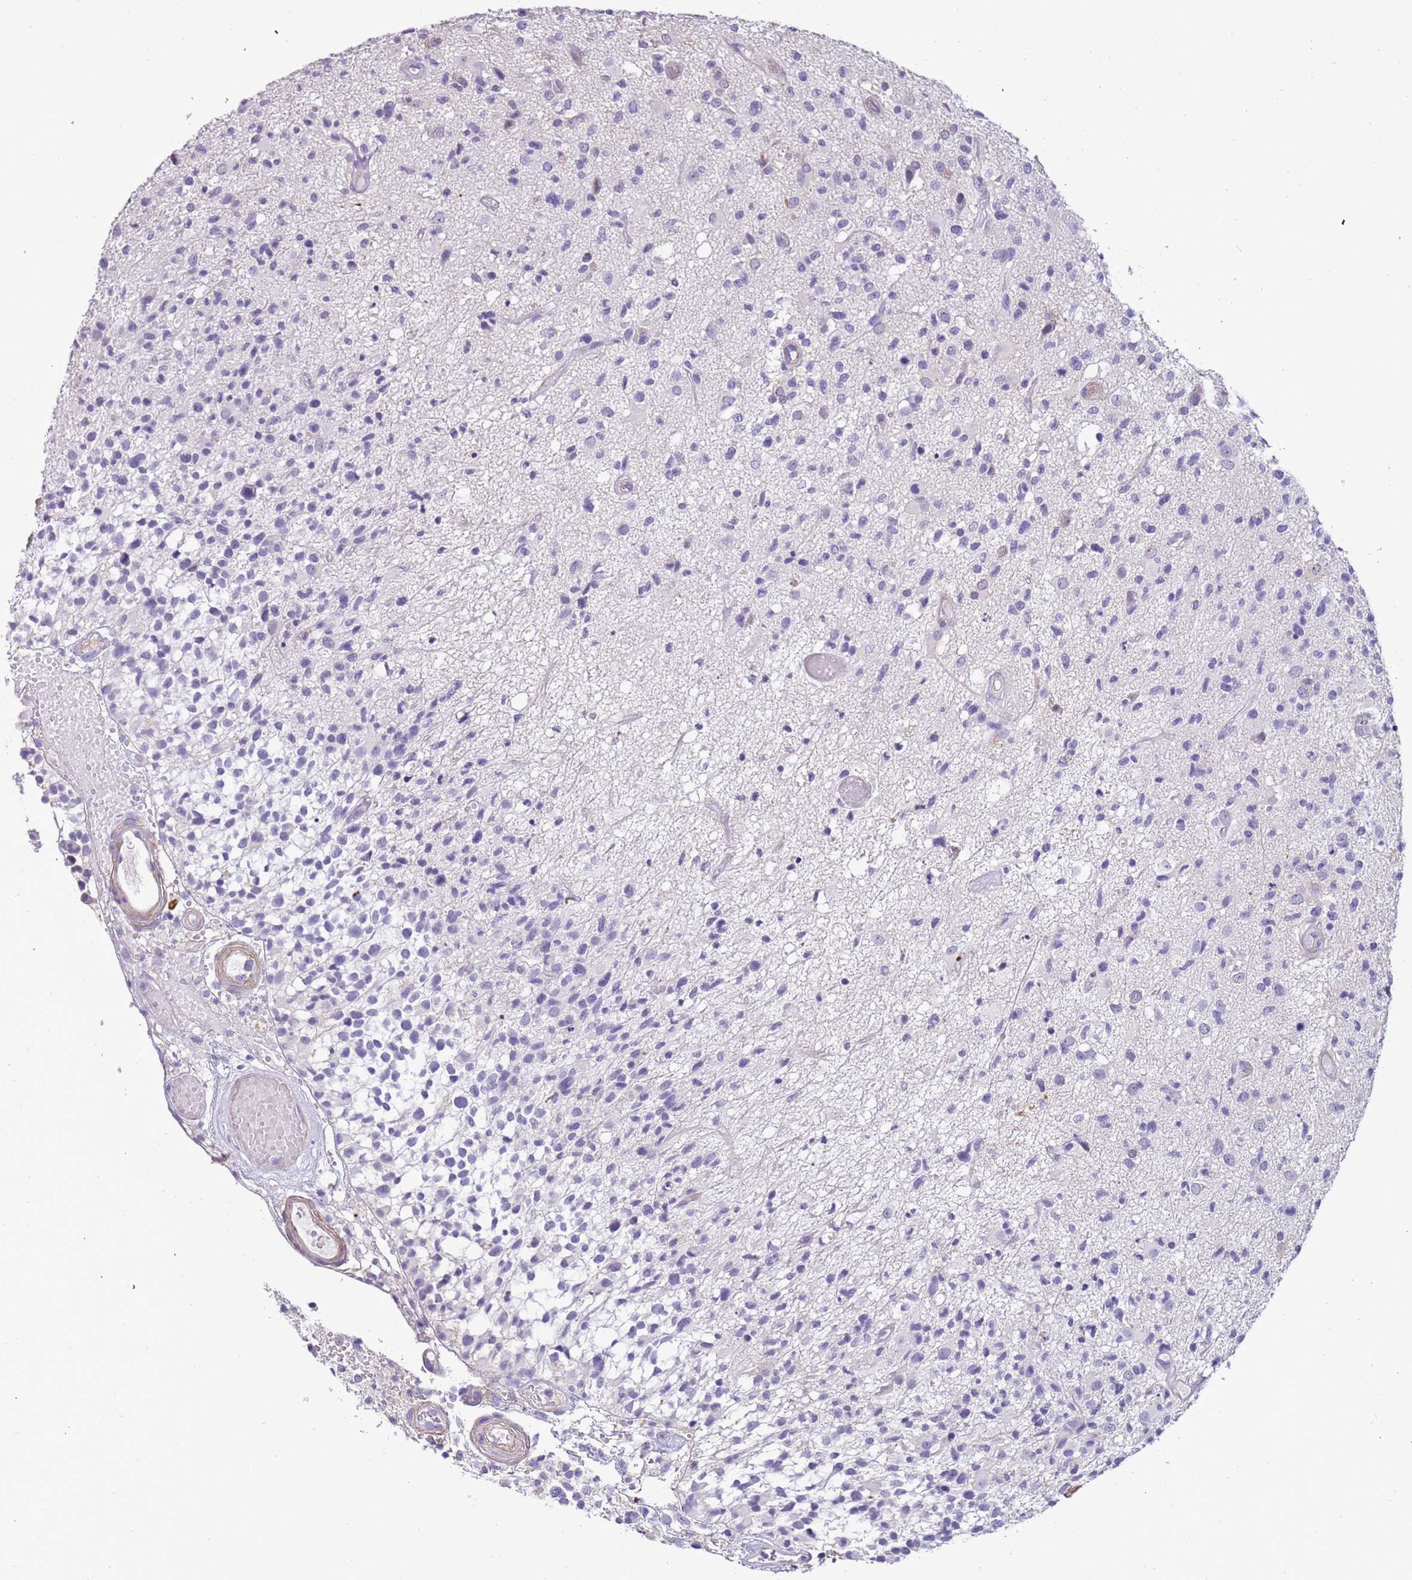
{"staining": {"intensity": "negative", "quantity": "none", "location": "none"}, "tissue": "glioma", "cell_type": "Tumor cells", "image_type": "cancer", "snomed": [{"axis": "morphology", "description": "Glioma, malignant, High grade"}, {"axis": "morphology", "description": "Glioblastoma, NOS"}, {"axis": "topography", "description": "Brain"}], "caption": "DAB (3,3'-diaminobenzidine) immunohistochemical staining of malignant high-grade glioma displays no significant expression in tumor cells.", "gene": "PCGF2", "patient": {"sex": "male", "age": 60}}